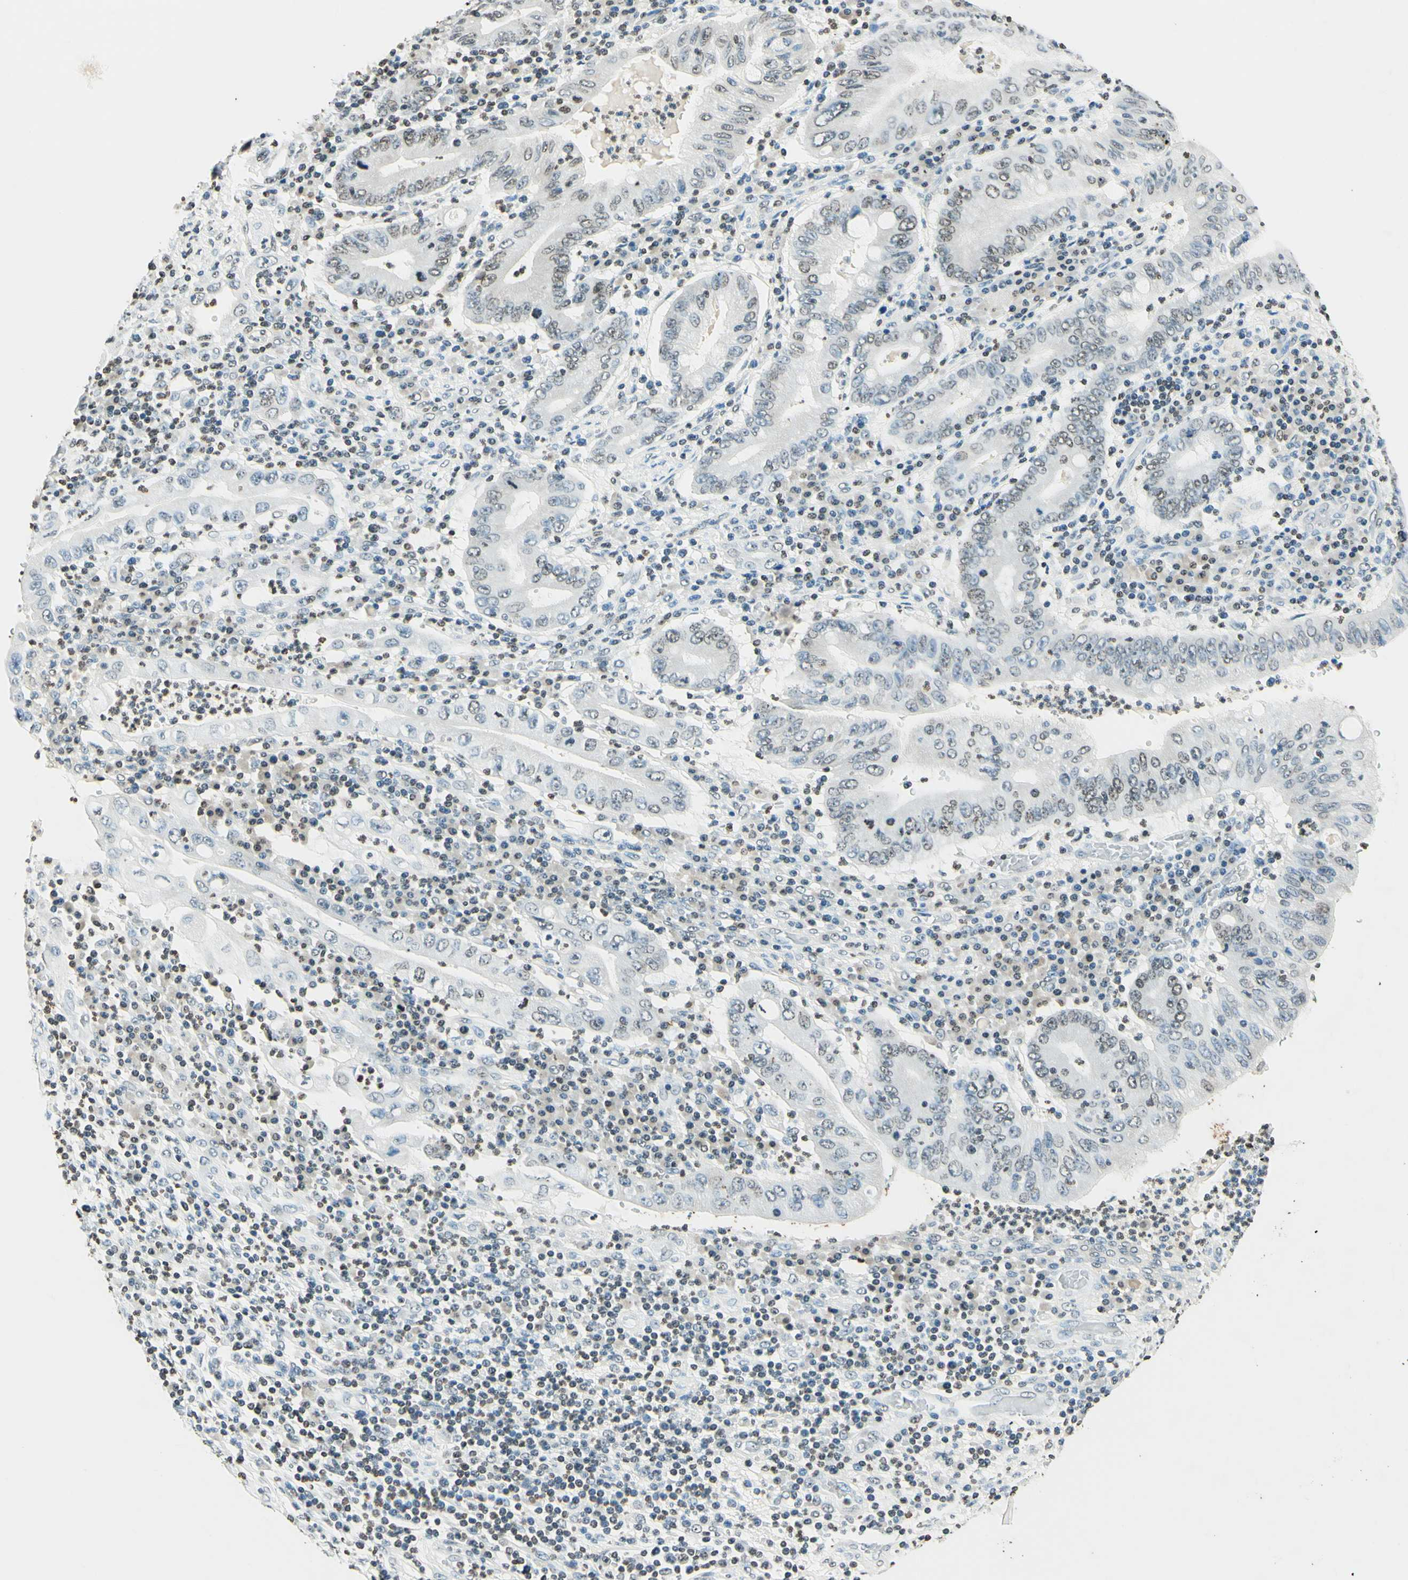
{"staining": {"intensity": "weak", "quantity": "<25%", "location": "nuclear"}, "tissue": "stomach cancer", "cell_type": "Tumor cells", "image_type": "cancer", "snomed": [{"axis": "morphology", "description": "Normal tissue, NOS"}, {"axis": "morphology", "description": "Adenocarcinoma, NOS"}, {"axis": "topography", "description": "Esophagus"}, {"axis": "topography", "description": "Stomach, upper"}, {"axis": "topography", "description": "Peripheral nerve tissue"}], "caption": "IHC of human stomach cancer displays no expression in tumor cells. The staining is performed using DAB (3,3'-diaminobenzidine) brown chromogen with nuclei counter-stained in using hematoxylin.", "gene": "MSH2", "patient": {"sex": "male", "age": 62}}